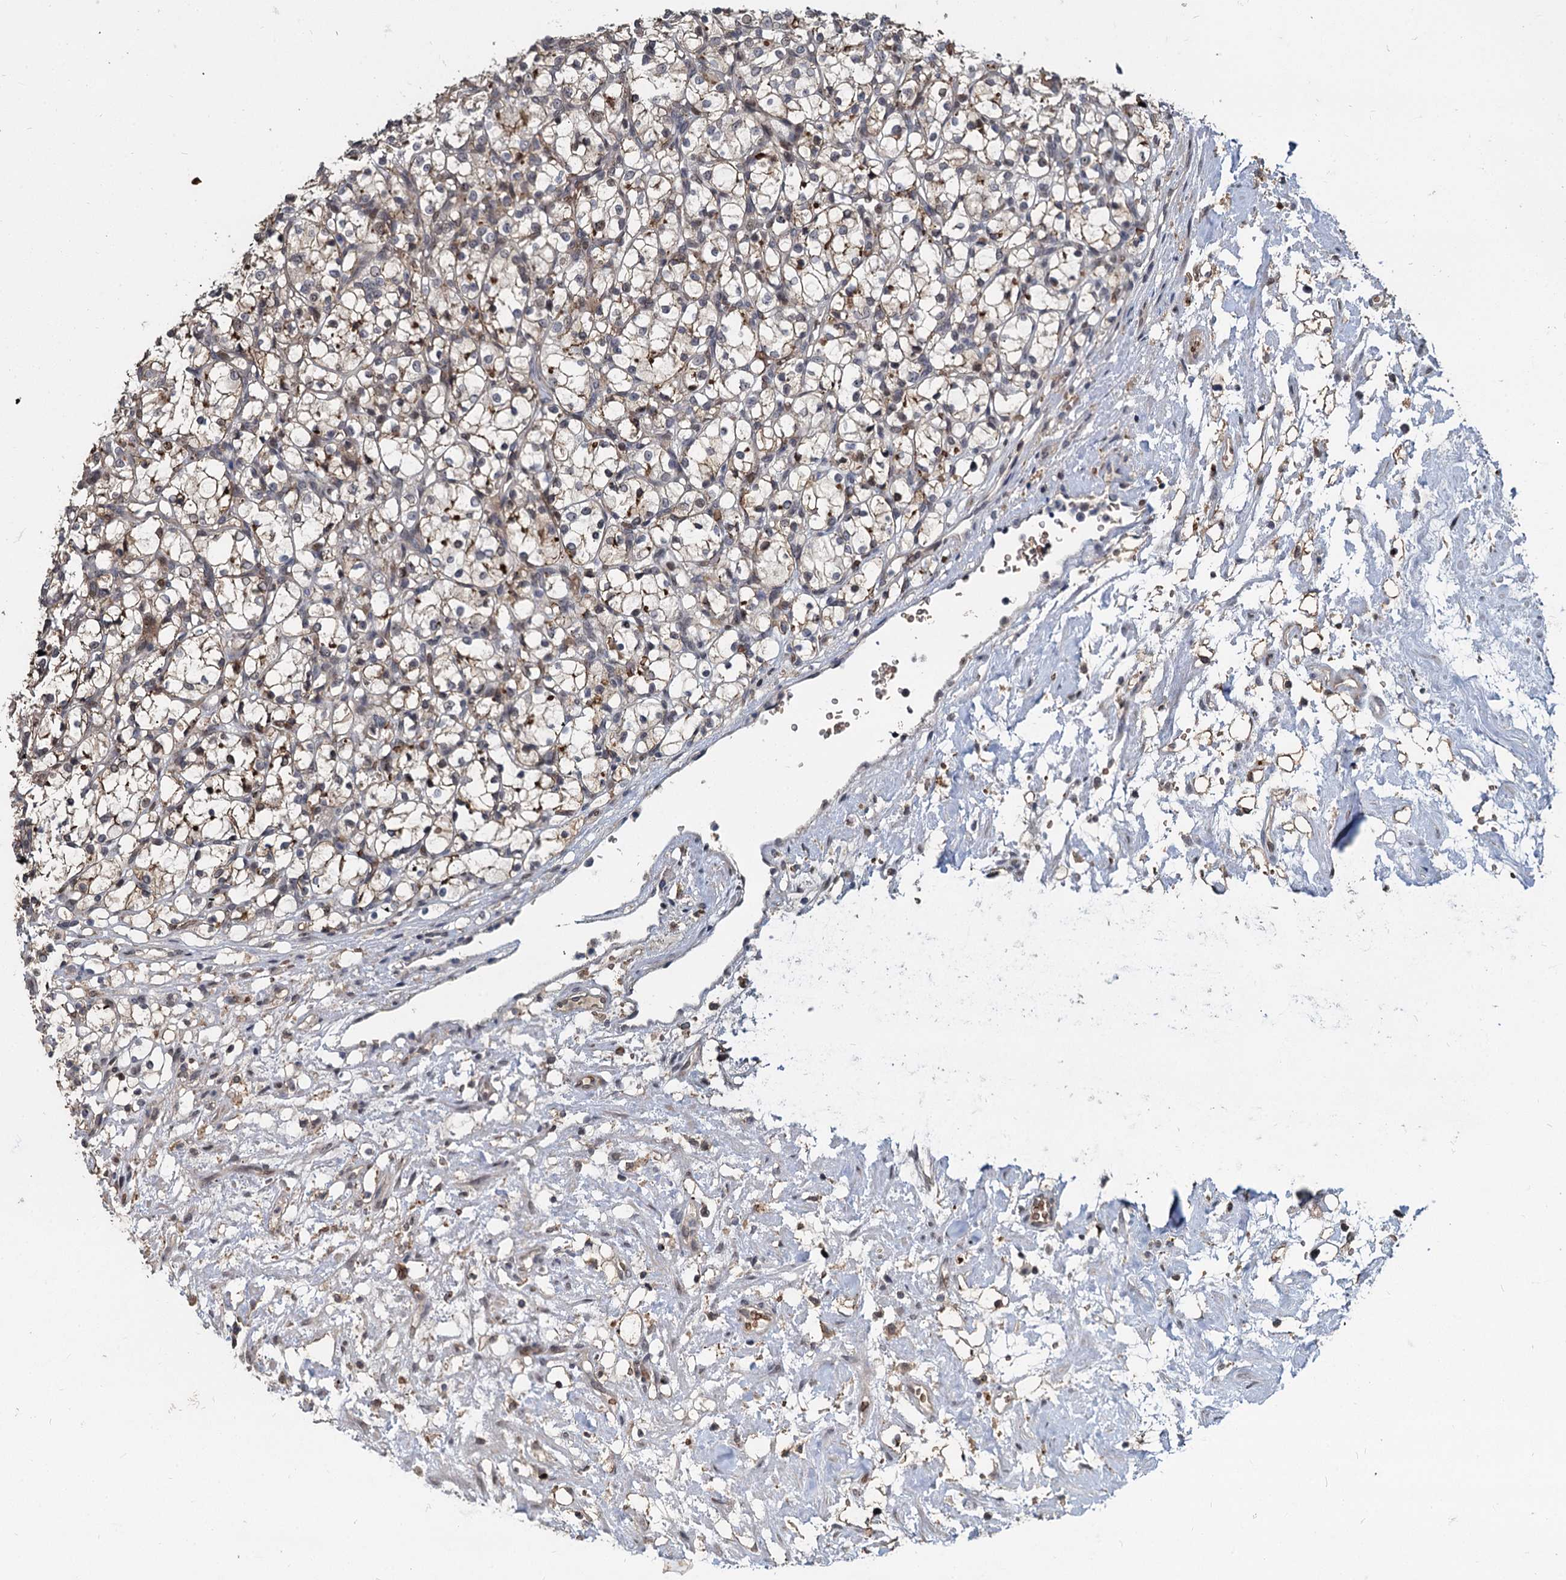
{"staining": {"intensity": "weak", "quantity": "25%-75%", "location": "cytoplasmic/membranous"}, "tissue": "renal cancer", "cell_type": "Tumor cells", "image_type": "cancer", "snomed": [{"axis": "morphology", "description": "Adenocarcinoma, NOS"}, {"axis": "topography", "description": "Kidney"}], "caption": "Renal adenocarcinoma stained with a brown dye displays weak cytoplasmic/membranous positive expression in approximately 25%-75% of tumor cells.", "gene": "FANCI", "patient": {"sex": "female", "age": 69}}